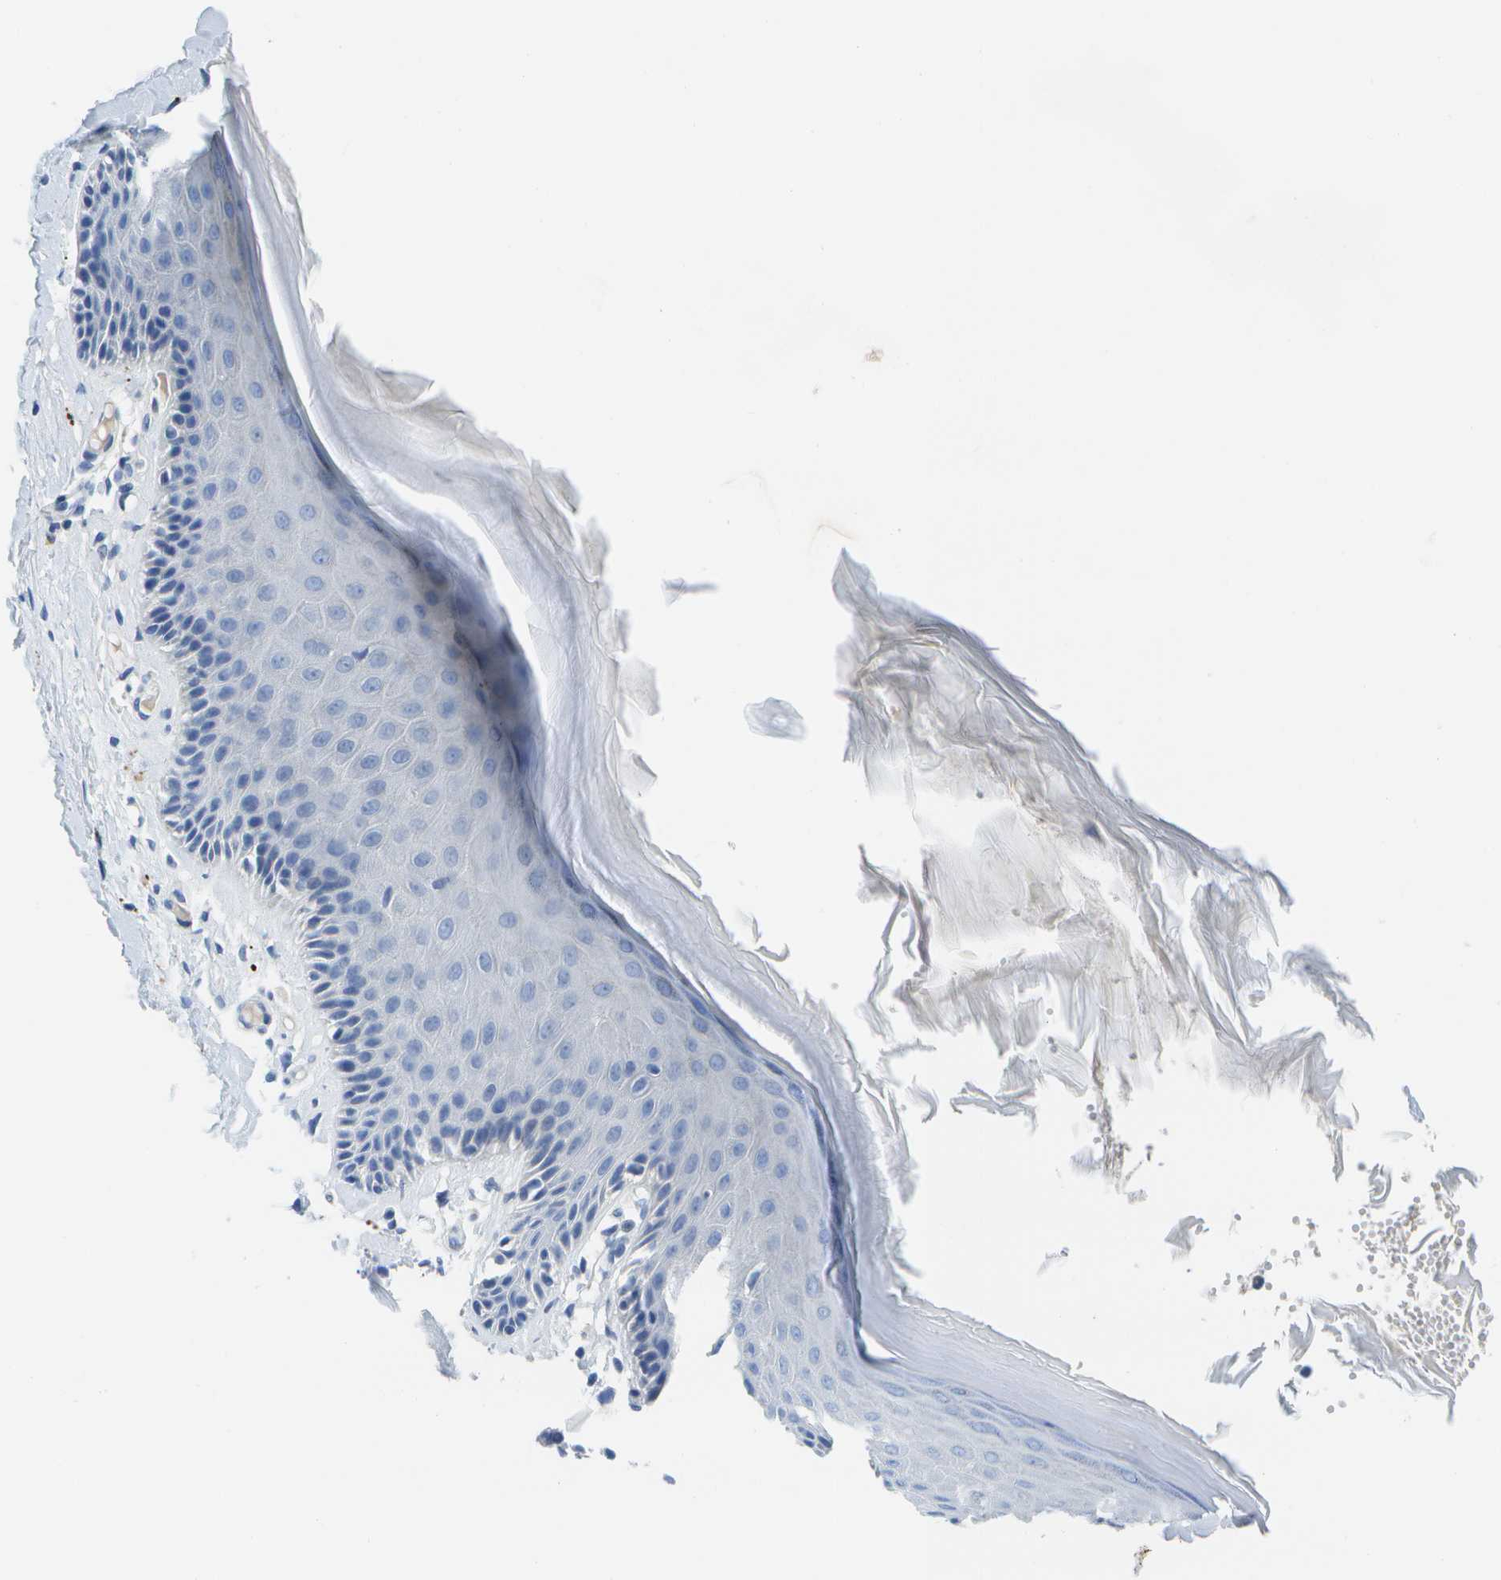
{"staining": {"intensity": "negative", "quantity": "none", "location": "none"}, "tissue": "skin", "cell_type": "Epidermal cells", "image_type": "normal", "snomed": [{"axis": "morphology", "description": "Normal tissue, NOS"}, {"axis": "topography", "description": "Vulva"}], "caption": "Immunohistochemistry image of benign skin: human skin stained with DAB reveals no significant protein positivity in epidermal cells. The staining was performed using DAB to visualize the protein expression in brown, while the nuclei were stained in blue with hematoxylin (Magnification: 20x).", "gene": "MS4A1", "patient": {"sex": "female", "age": 73}}